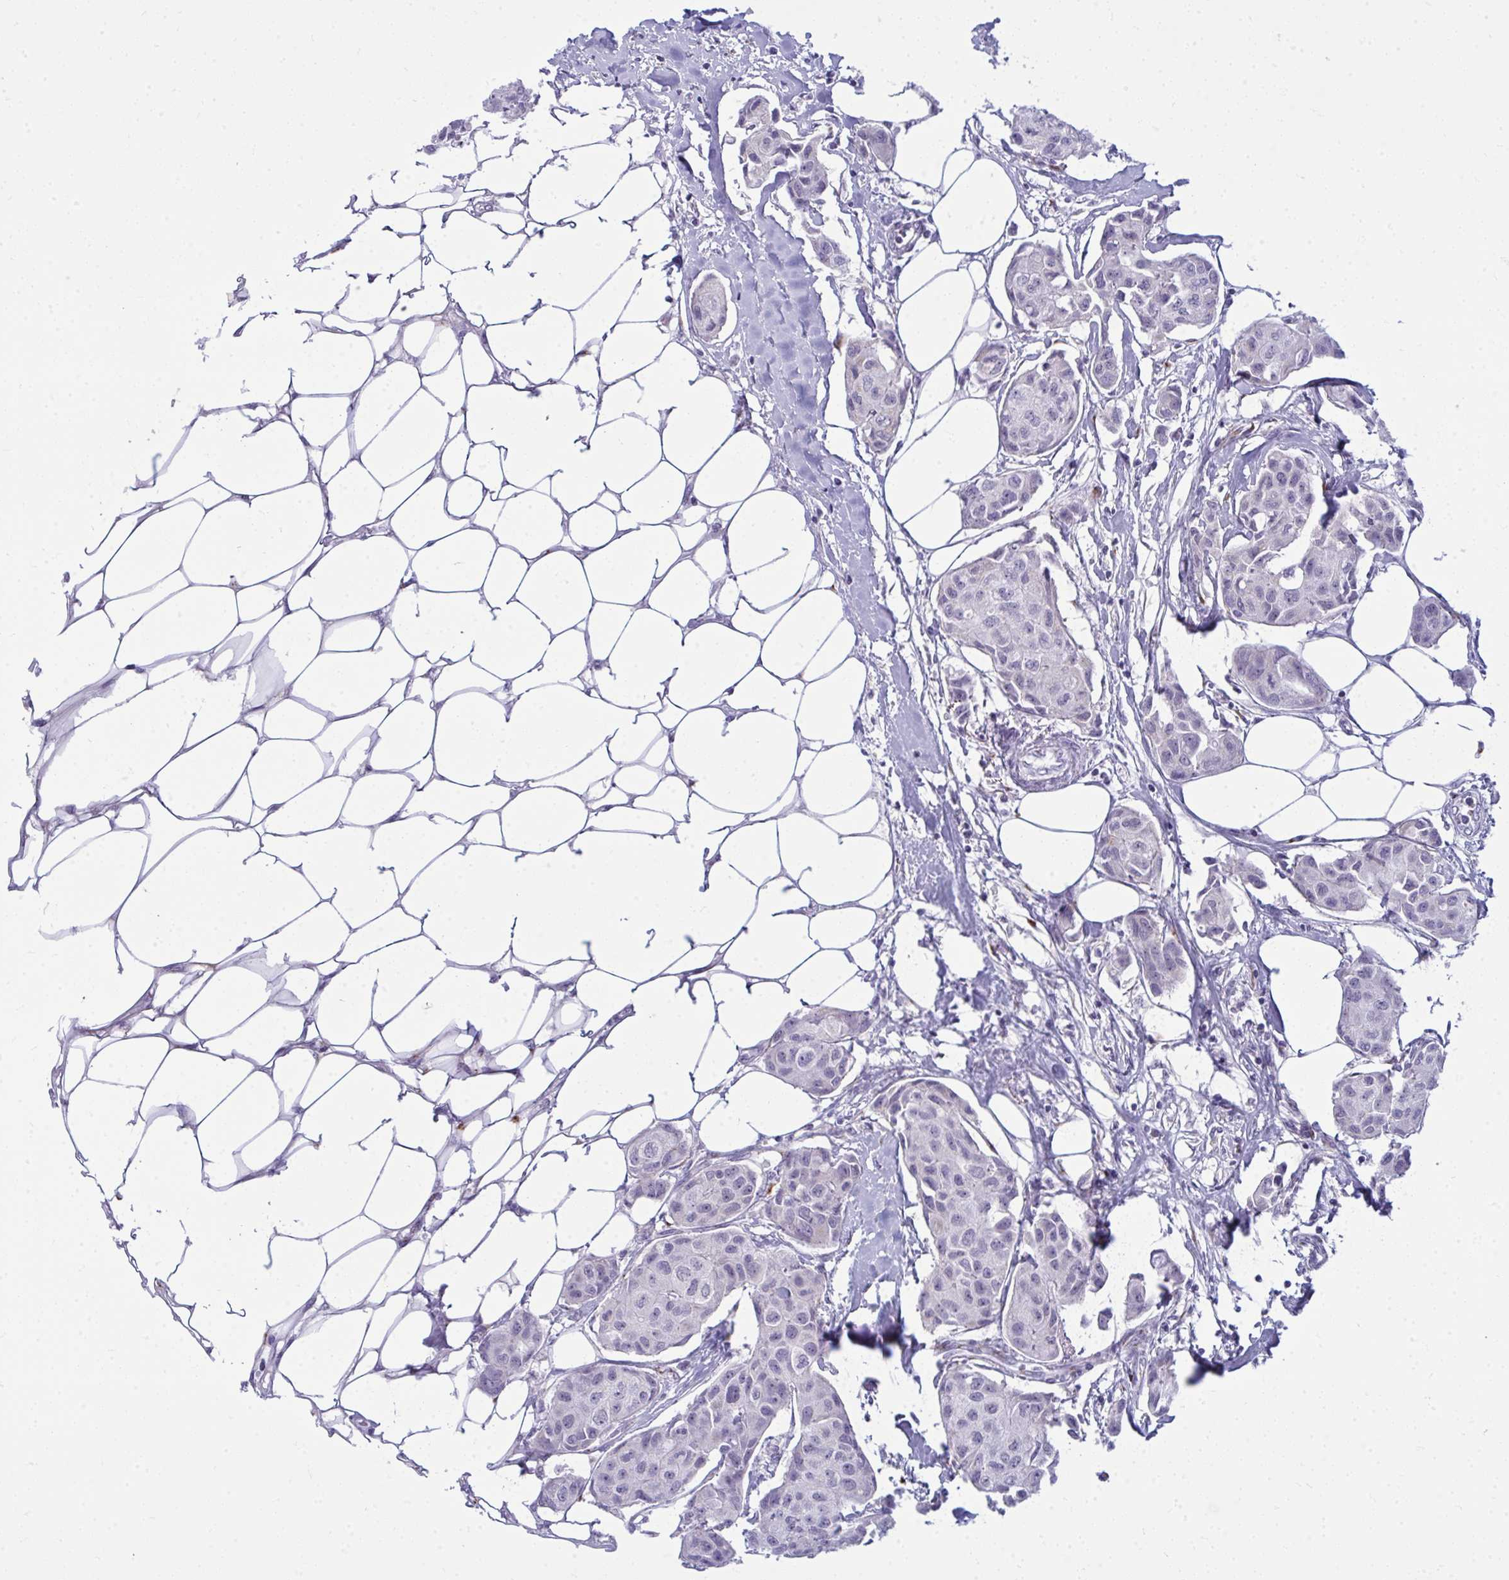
{"staining": {"intensity": "negative", "quantity": "none", "location": "none"}, "tissue": "breast cancer", "cell_type": "Tumor cells", "image_type": "cancer", "snomed": [{"axis": "morphology", "description": "Duct carcinoma"}, {"axis": "topography", "description": "Breast"}, {"axis": "topography", "description": "Lymph node"}], "caption": "An image of infiltrating ductal carcinoma (breast) stained for a protein shows no brown staining in tumor cells.", "gene": "DTX4", "patient": {"sex": "female", "age": 80}}